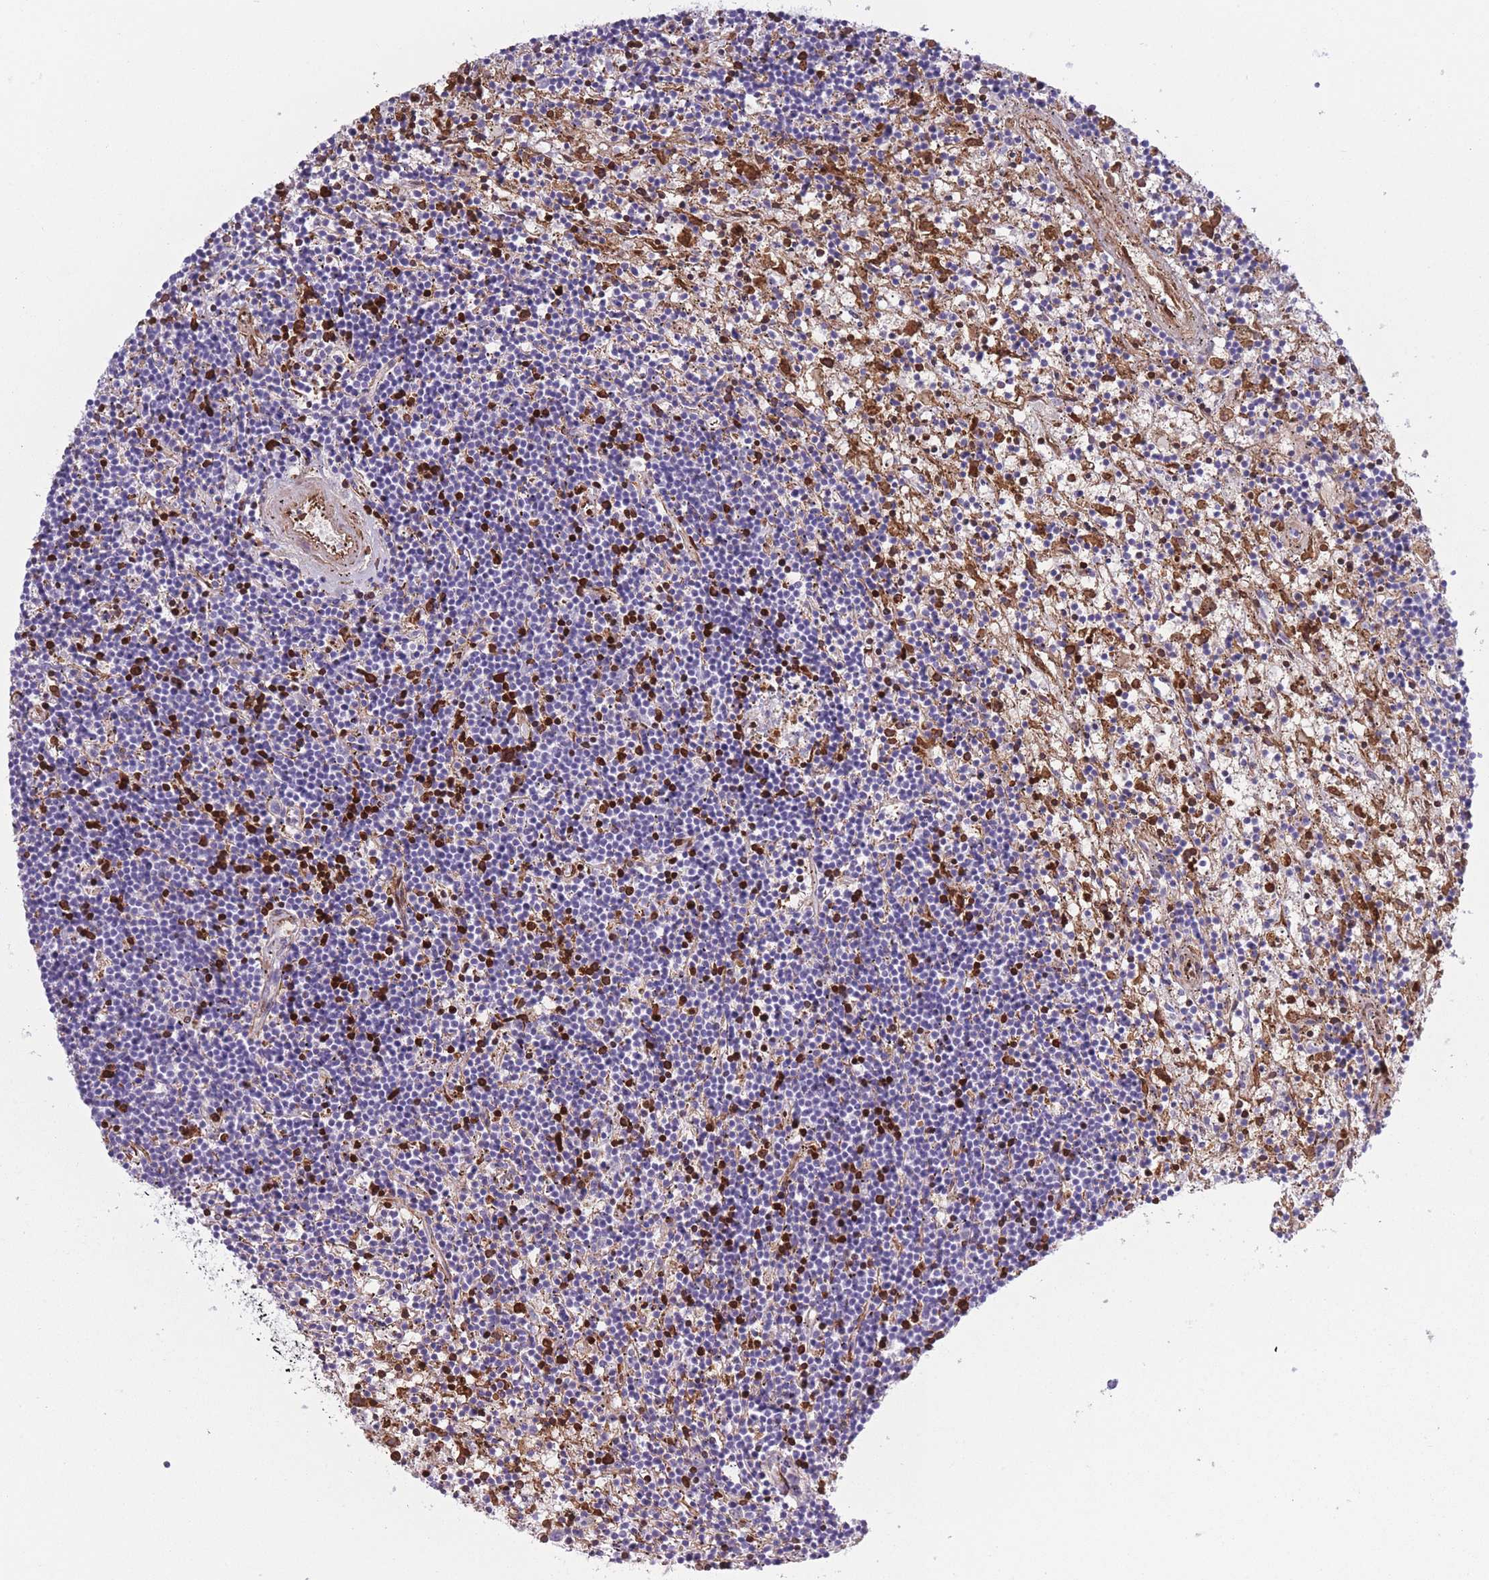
{"staining": {"intensity": "strong", "quantity": "<25%", "location": "cytoplasmic/membranous,nuclear"}, "tissue": "lymphoma", "cell_type": "Tumor cells", "image_type": "cancer", "snomed": [{"axis": "morphology", "description": "Malignant lymphoma, non-Hodgkin's type, Low grade"}, {"axis": "topography", "description": "Spleen"}], "caption": "Protein expression by immunohistochemistry (IHC) shows strong cytoplasmic/membranous and nuclear expression in about <25% of tumor cells in lymphoma. (DAB = brown stain, brightfield microscopy at high magnification).", "gene": "OR7C1", "patient": {"sex": "male", "age": 76}}